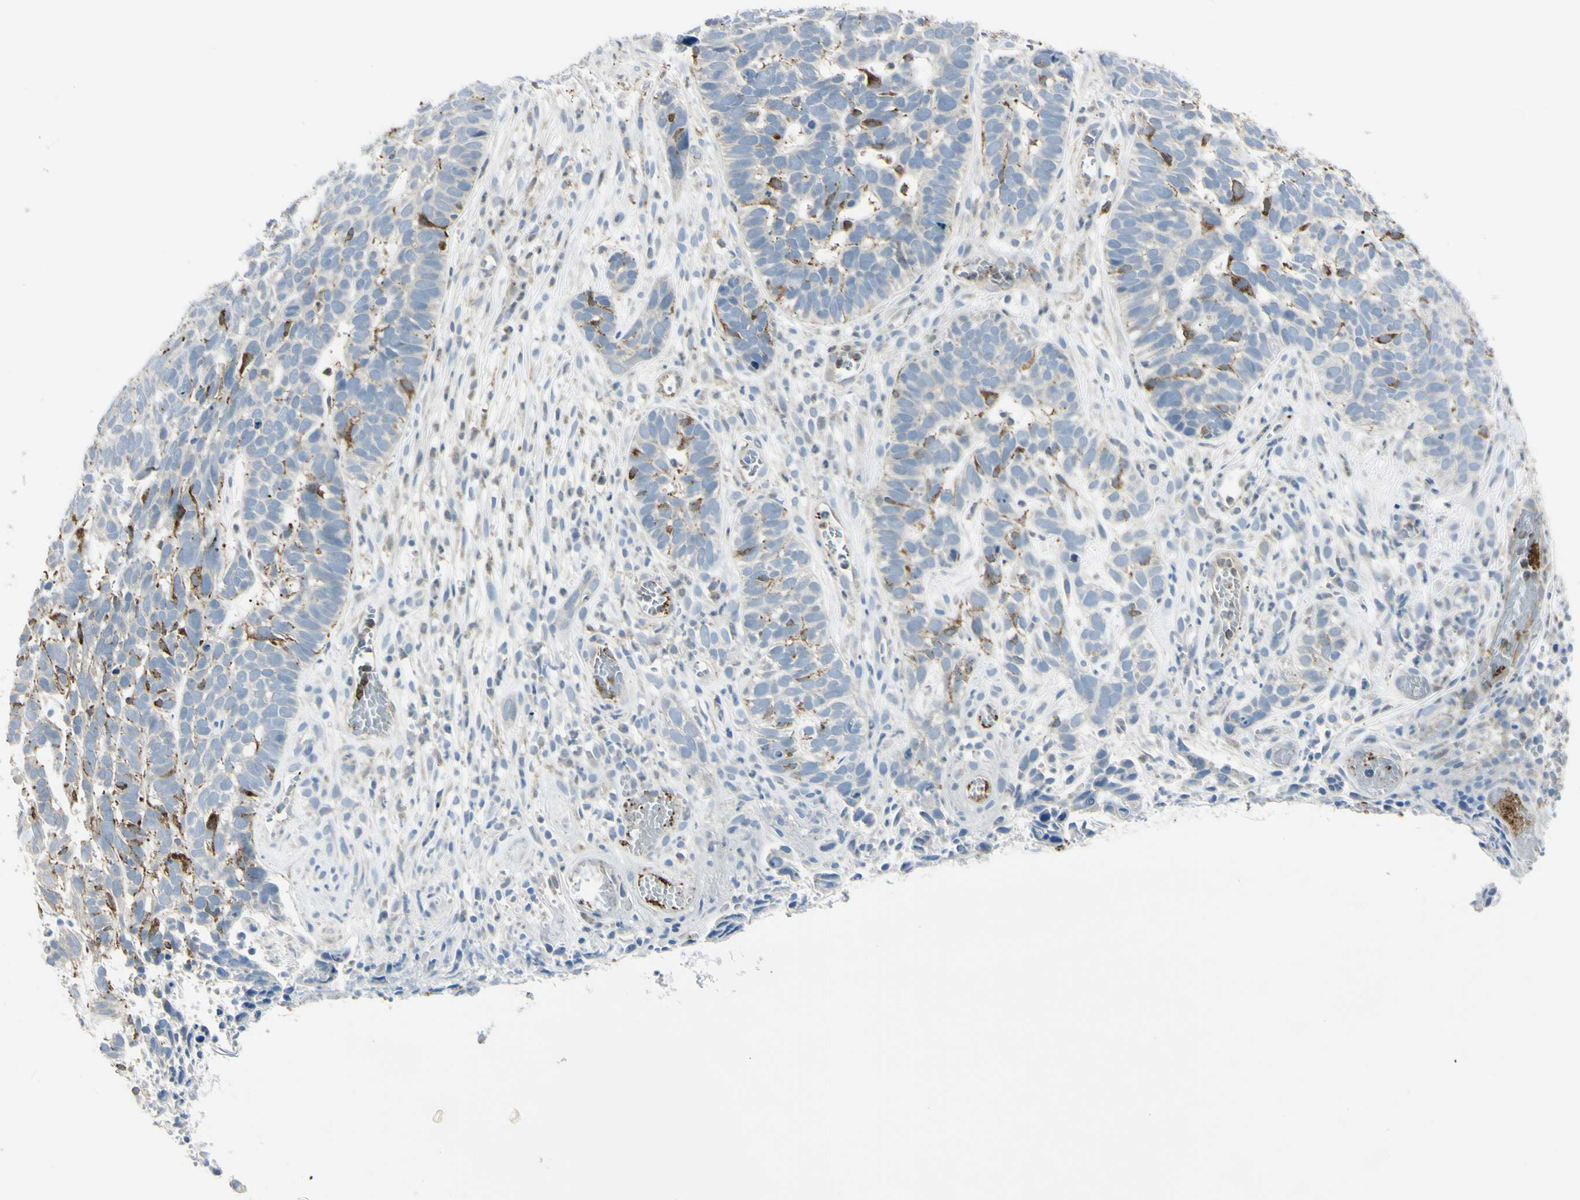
{"staining": {"intensity": "negative", "quantity": "none", "location": "none"}, "tissue": "skin cancer", "cell_type": "Tumor cells", "image_type": "cancer", "snomed": [{"axis": "morphology", "description": "Basal cell carcinoma"}, {"axis": "topography", "description": "Skin"}], "caption": "The image reveals no significant expression in tumor cells of basal cell carcinoma (skin).", "gene": "CYRIB", "patient": {"sex": "male", "age": 87}}